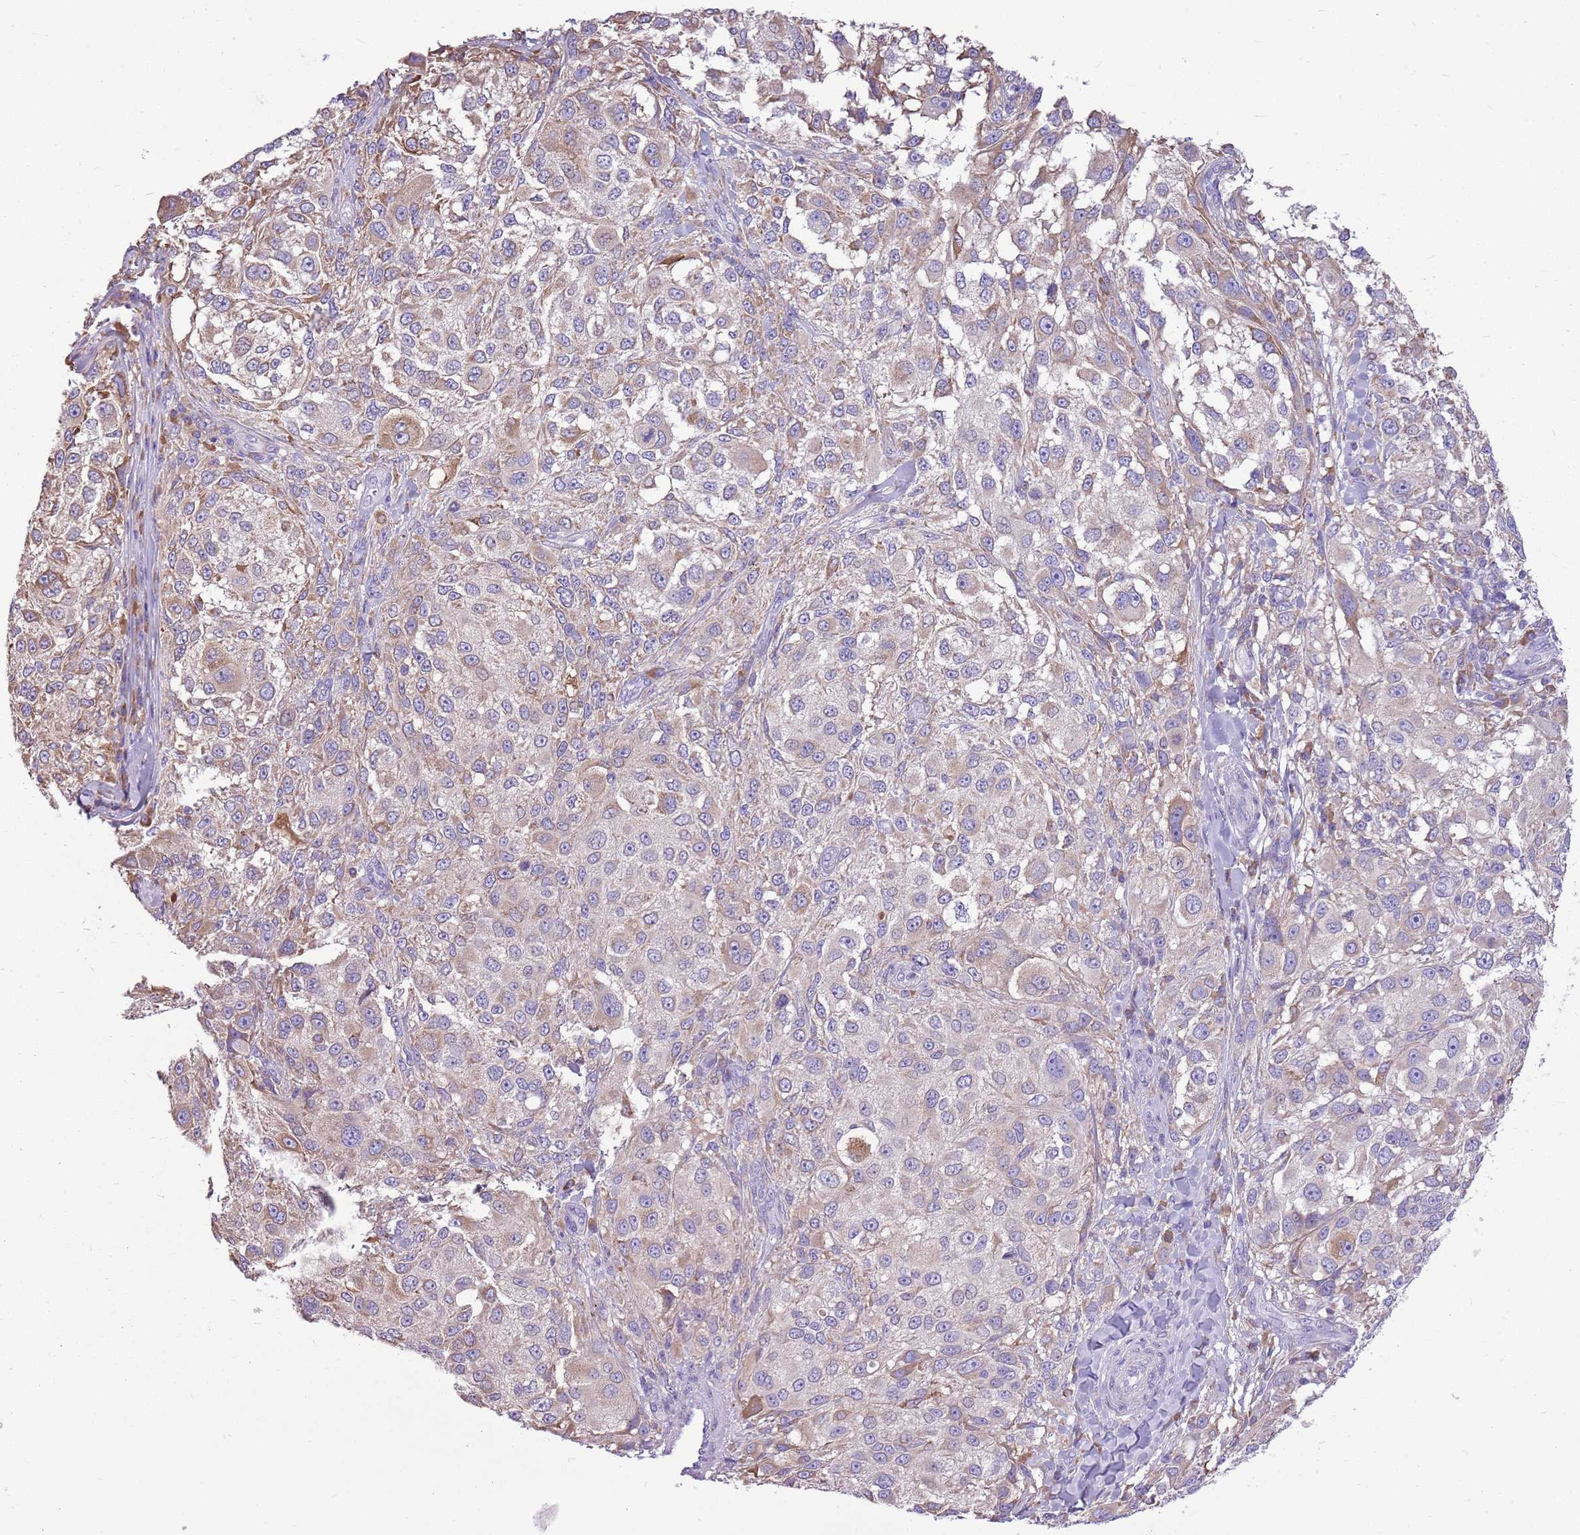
{"staining": {"intensity": "weak", "quantity": "<25%", "location": "cytoplasmic/membranous"}, "tissue": "melanoma", "cell_type": "Tumor cells", "image_type": "cancer", "snomed": [{"axis": "morphology", "description": "Normal morphology"}, {"axis": "morphology", "description": "Malignant melanoma, NOS"}, {"axis": "topography", "description": "Skin"}], "caption": "This is a photomicrograph of immunohistochemistry (IHC) staining of malignant melanoma, which shows no positivity in tumor cells.", "gene": "KCTD19", "patient": {"sex": "female", "age": 72}}